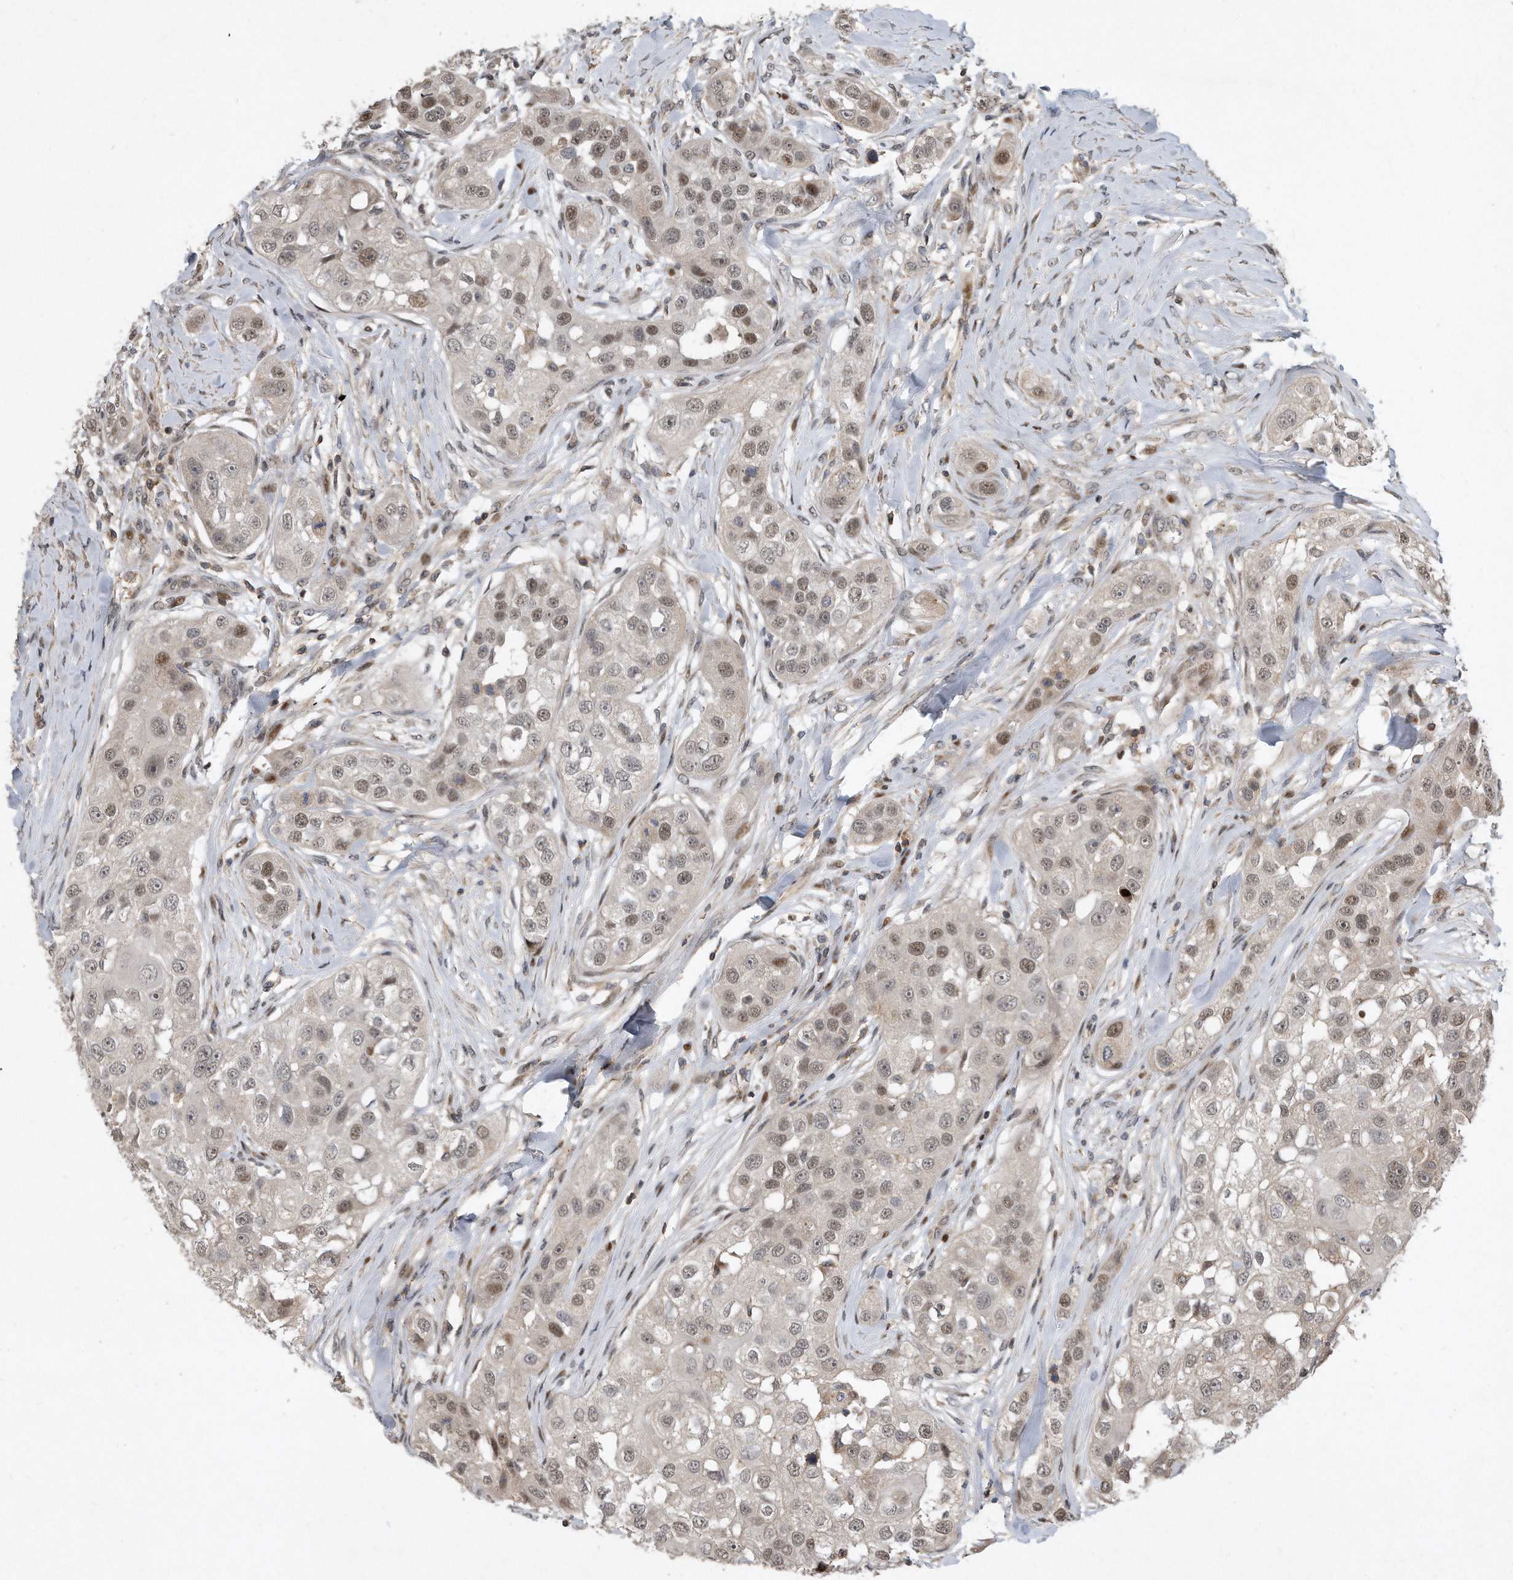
{"staining": {"intensity": "moderate", "quantity": "25%-75%", "location": "nuclear"}, "tissue": "head and neck cancer", "cell_type": "Tumor cells", "image_type": "cancer", "snomed": [{"axis": "morphology", "description": "Normal tissue, NOS"}, {"axis": "morphology", "description": "Squamous cell carcinoma, NOS"}, {"axis": "topography", "description": "Skeletal muscle"}, {"axis": "topography", "description": "Head-Neck"}], "caption": "This image shows immunohistochemistry (IHC) staining of head and neck cancer (squamous cell carcinoma), with medium moderate nuclear staining in about 25%-75% of tumor cells.", "gene": "PGBD2", "patient": {"sex": "male", "age": 51}}